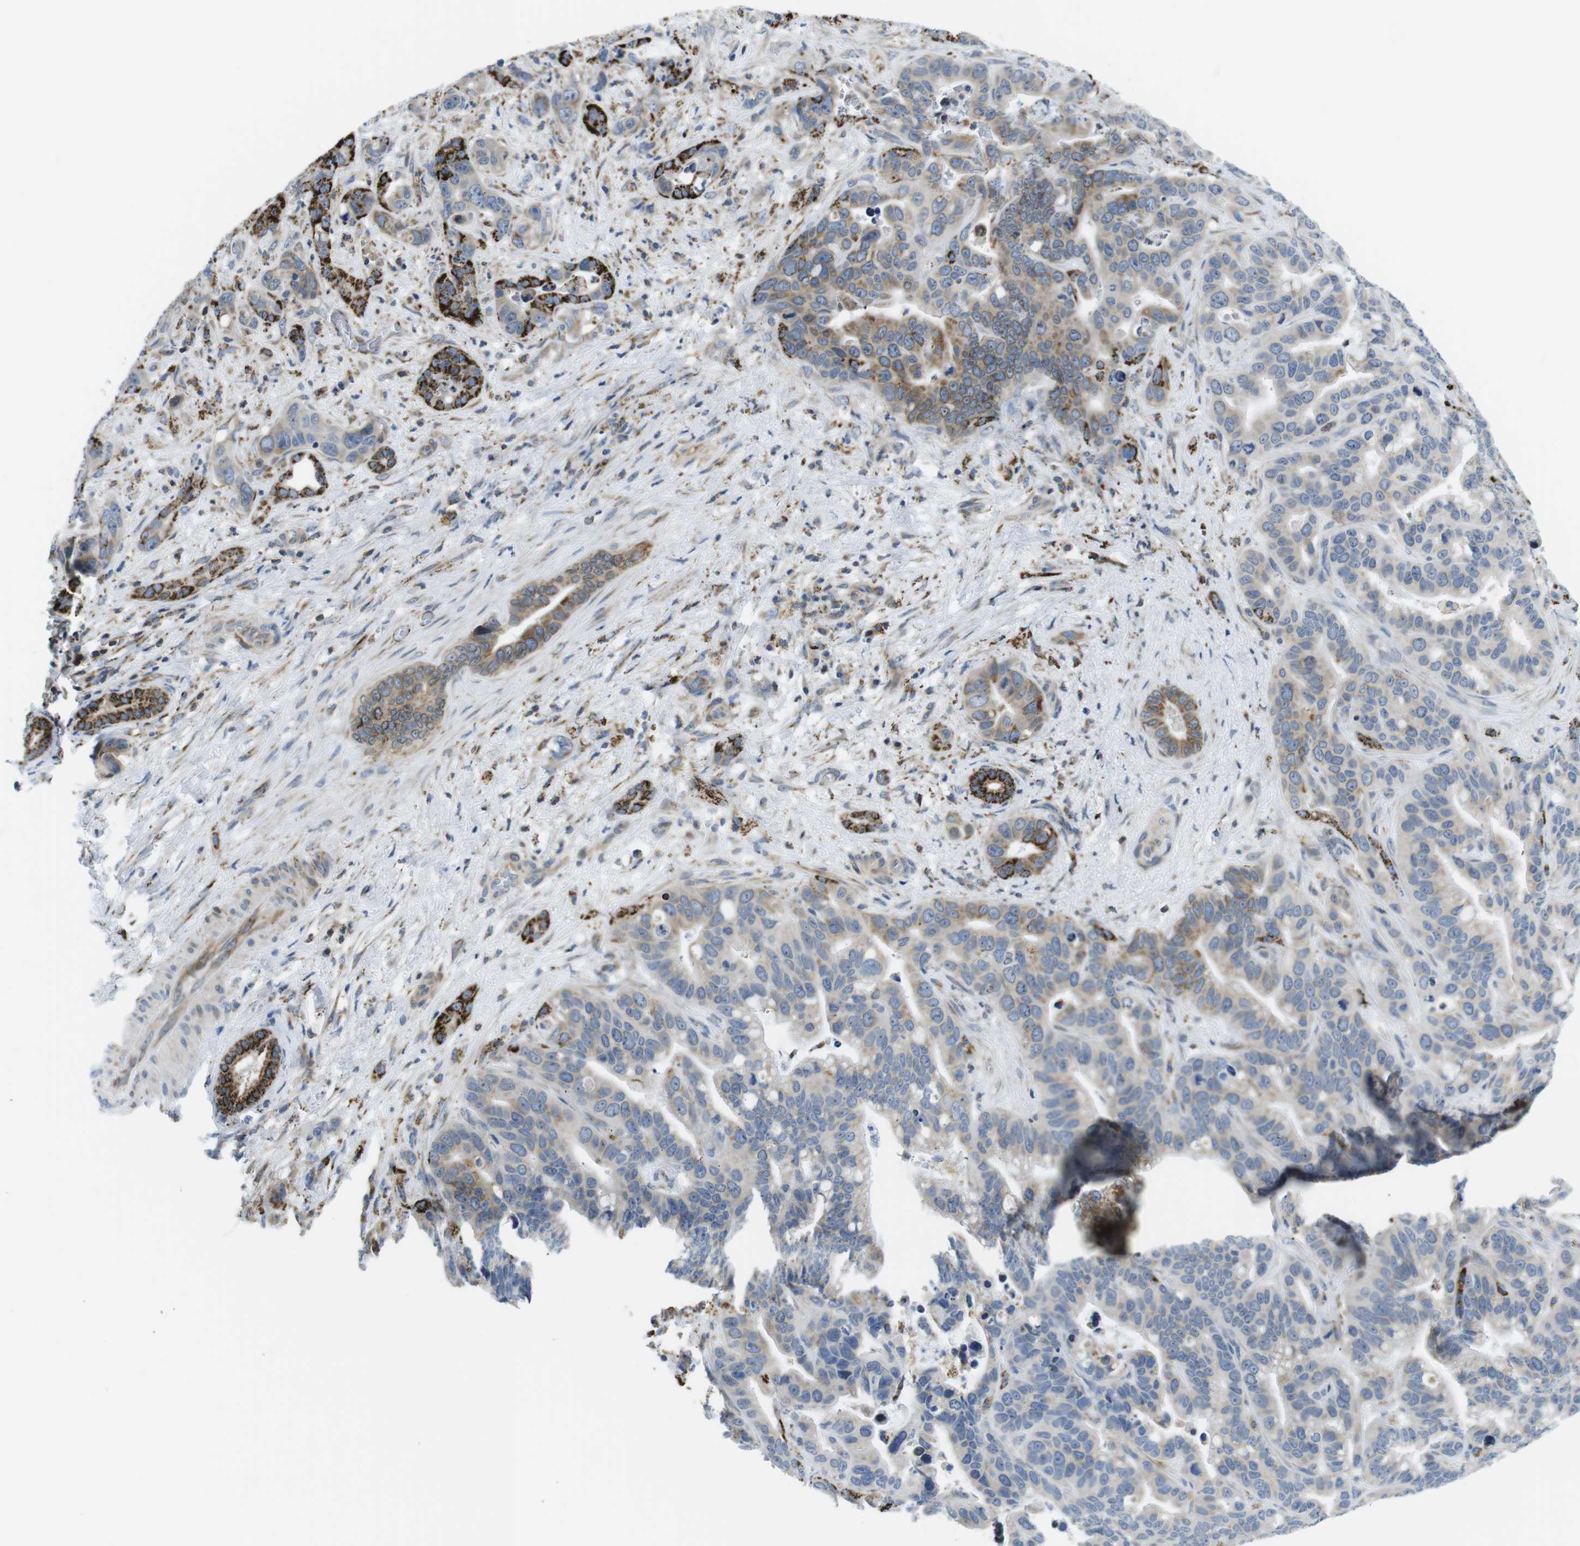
{"staining": {"intensity": "strong", "quantity": "<25%", "location": "cytoplasmic/membranous"}, "tissue": "liver cancer", "cell_type": "Tumor cells", "image_type": "cancer", "snomed": [{"axis": "morphology", "description": "Cholangiocarcinoma"}, {"axis": "topography", "description": "Liver"}], "caption": "Brown immunohistochemical staining in human liver cancer (cholangiocarcinoma) reveals strong cytoplasmic/membranous positivity in approximately <25% of tumor cells.", "gene": "KCNE3", "patient": {"sex": "female", "age": 65}}